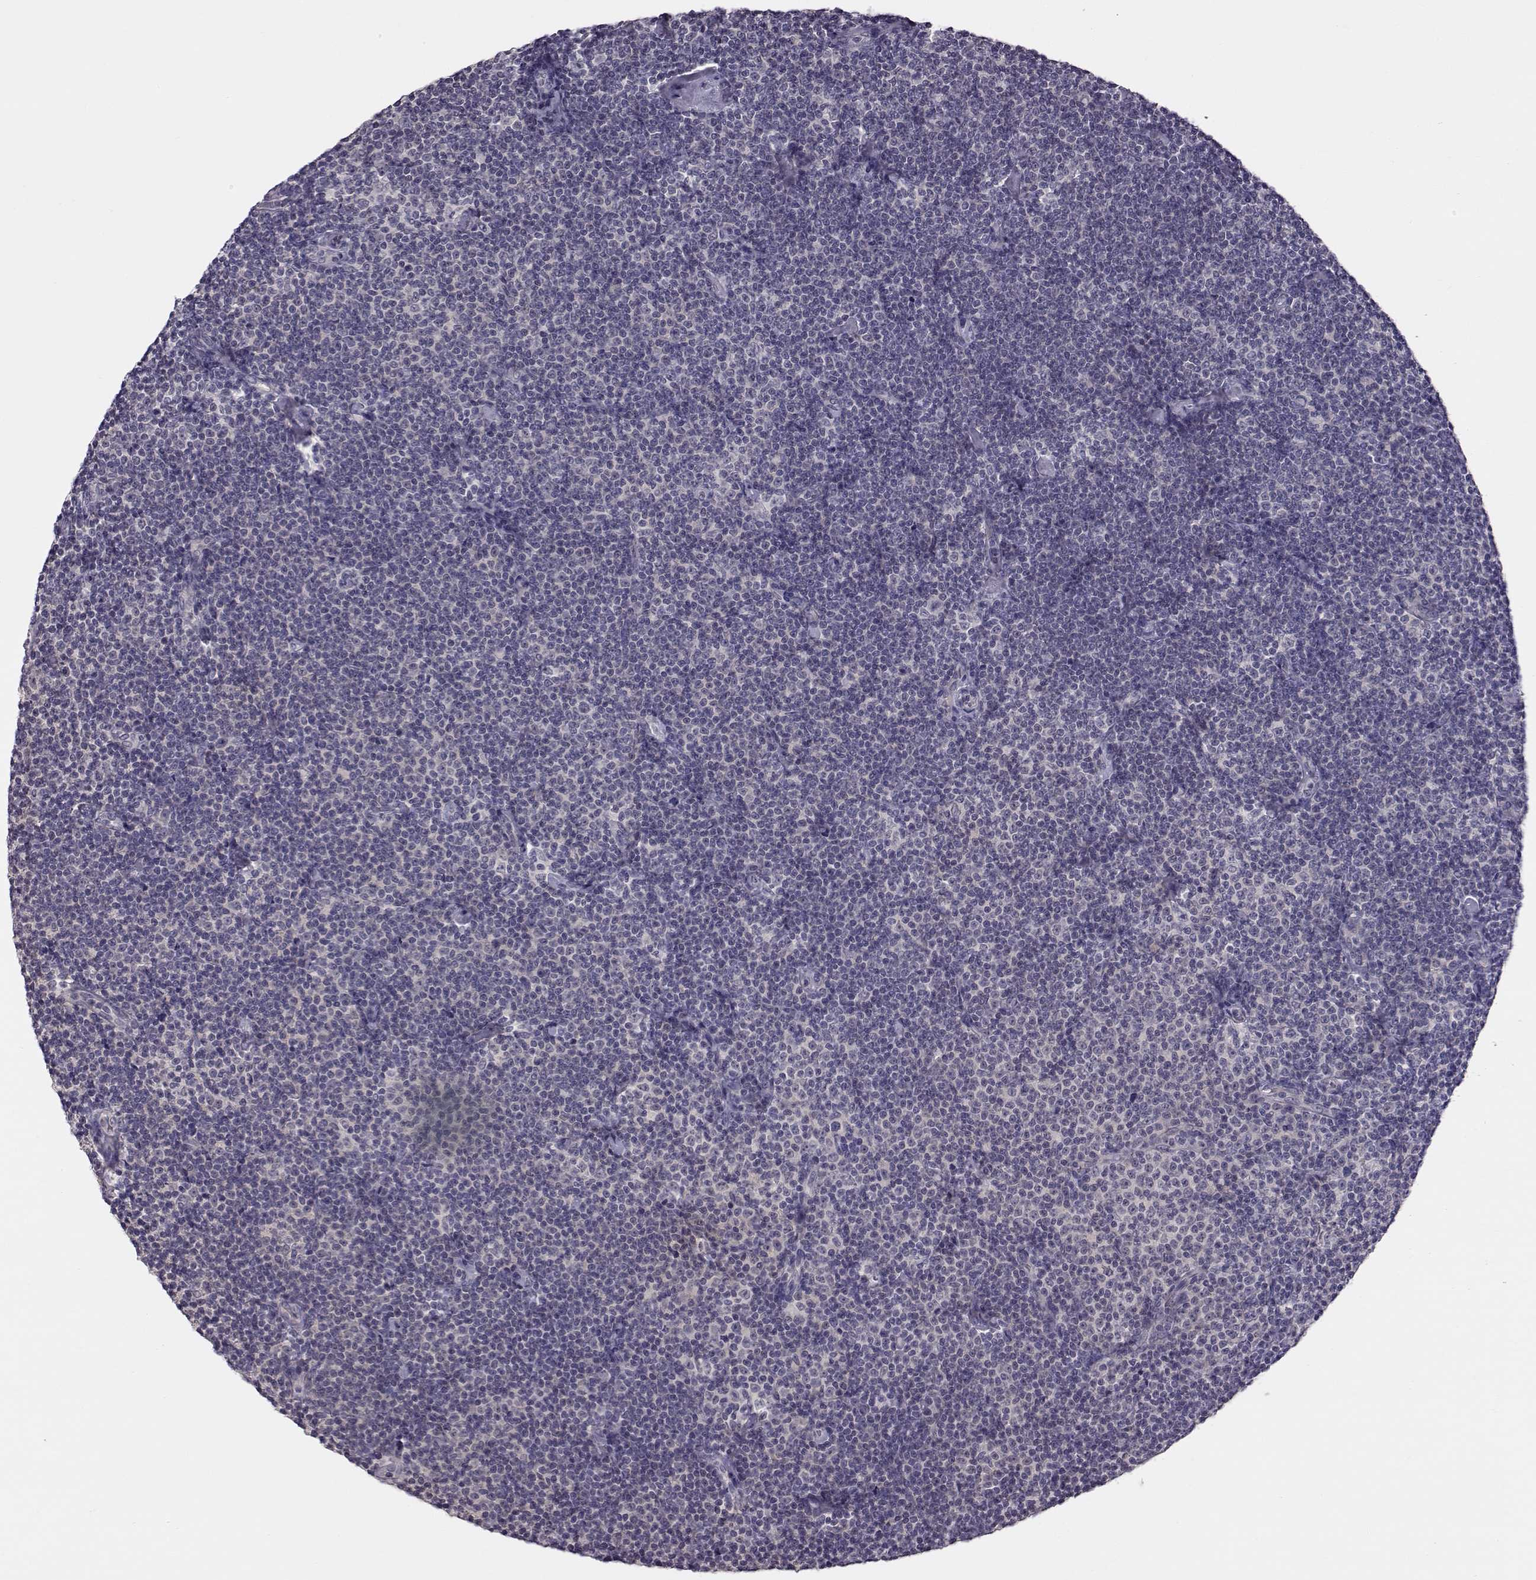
{"staining": {"intensity": "negative", "quantity": "none", "location": "none"}, "tissue": "lymphoma", "cell_type": "Tumor cells", "image_type": "cancer", "snomed": [{"axis": "morphology", "description": "Malignant lymphoma, non-Hodgkin's type, Low grade"}, {"axis": "topography", "description": "Lymph node"}], "caption": "The histopathology image exhibits no staining of tumor cells in low-grade malignant lymphoma, non-Hodgkin's type.", "gene": "C10orf62", "patient": {"sex": "male", "age": 81}}